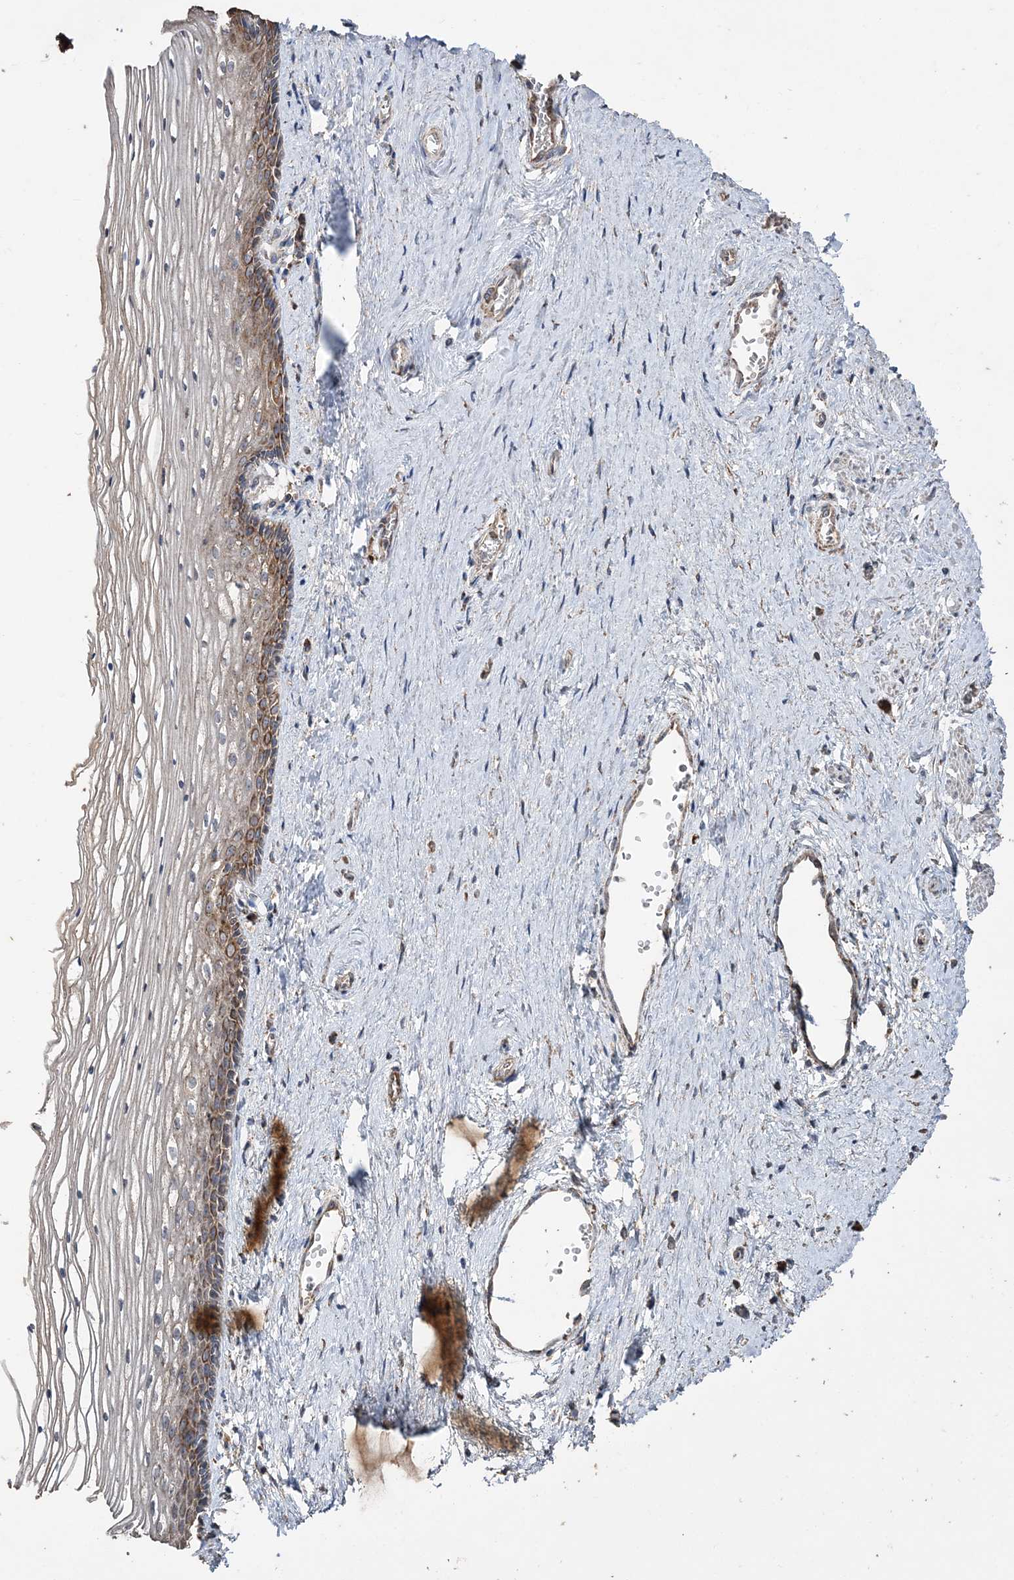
{"staining": {"intensity": "moderate", "quantity": "<25%", "location": "cytoplasmic/membranous"}, "tissue": "vagina", "cell_type": "Squamous epithelial cells", "image_type": "normal", "snomed": [{"axis": "morphology", "description": "Normal tissue, NOS"}, {"axis": "topography", "description": "Vagina"}], "caption": "Protein expression analysis of unremarkable vagina demonstrates moderate cytoplasmic/membranous expression in approximately <25% of squamous epithelial cells.", "gene": "POC5", "patient": {"sex": "female", "age": 46}}